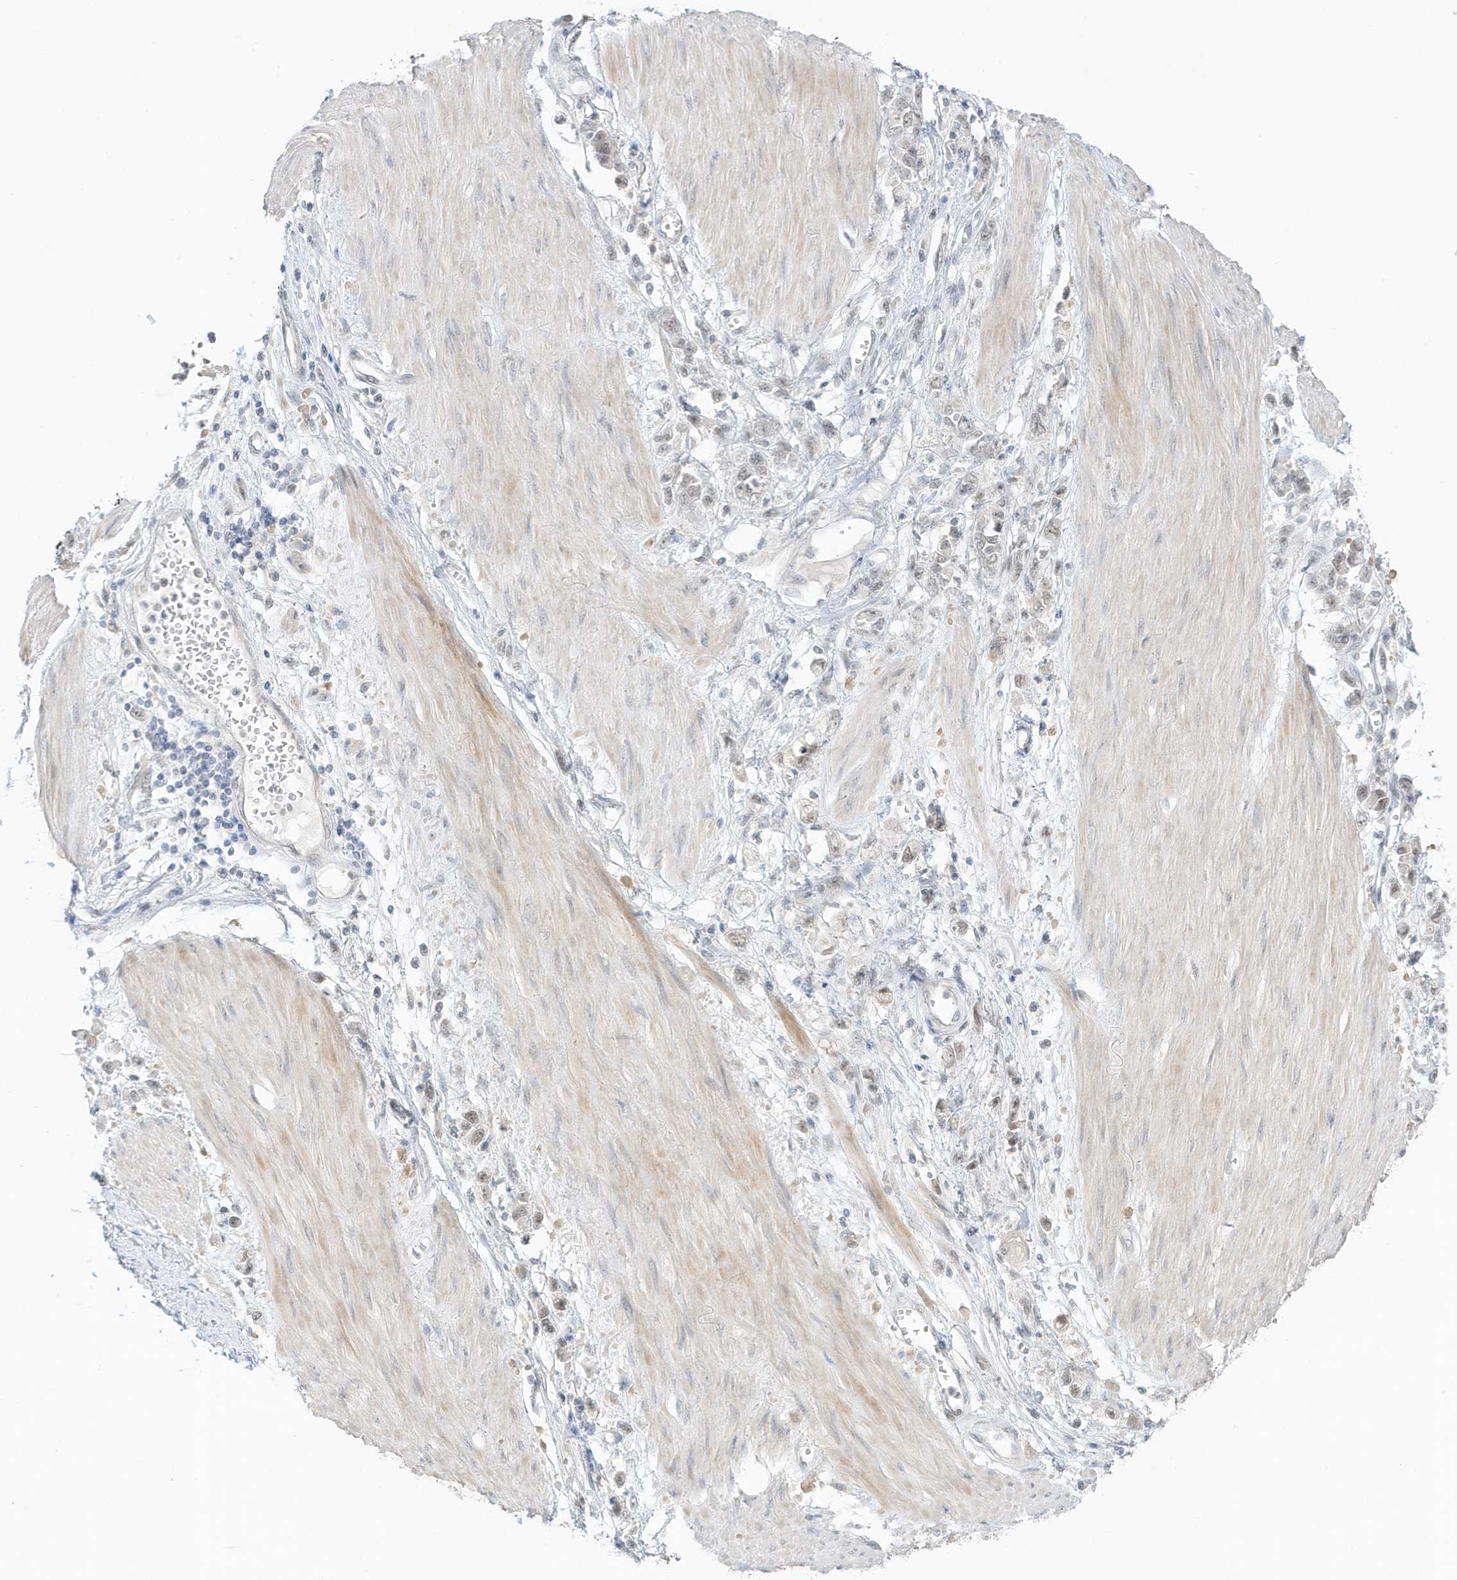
{"staining": {"intensity": "negative", "quantity": "none", "location": "none"}, "tissue": "stomach cancer", "cell_type": "Tumor cells", "image_type": "cancer", "snomed": [{"axis": "morphology", "description": "Adenocarcinoma, NOS"}, {"axis": "topography", "description": "Stomach"}], "caption": "This histopathology image is of adenocarcinoma (stomach) stained with immunohistochemistry (IHC) to label a protein in brown with the nuclei are counter-stained blue. There is no staining in tumor cells.", "gene": "MSL3", "patient": {"sex": "female", "age": 76}}